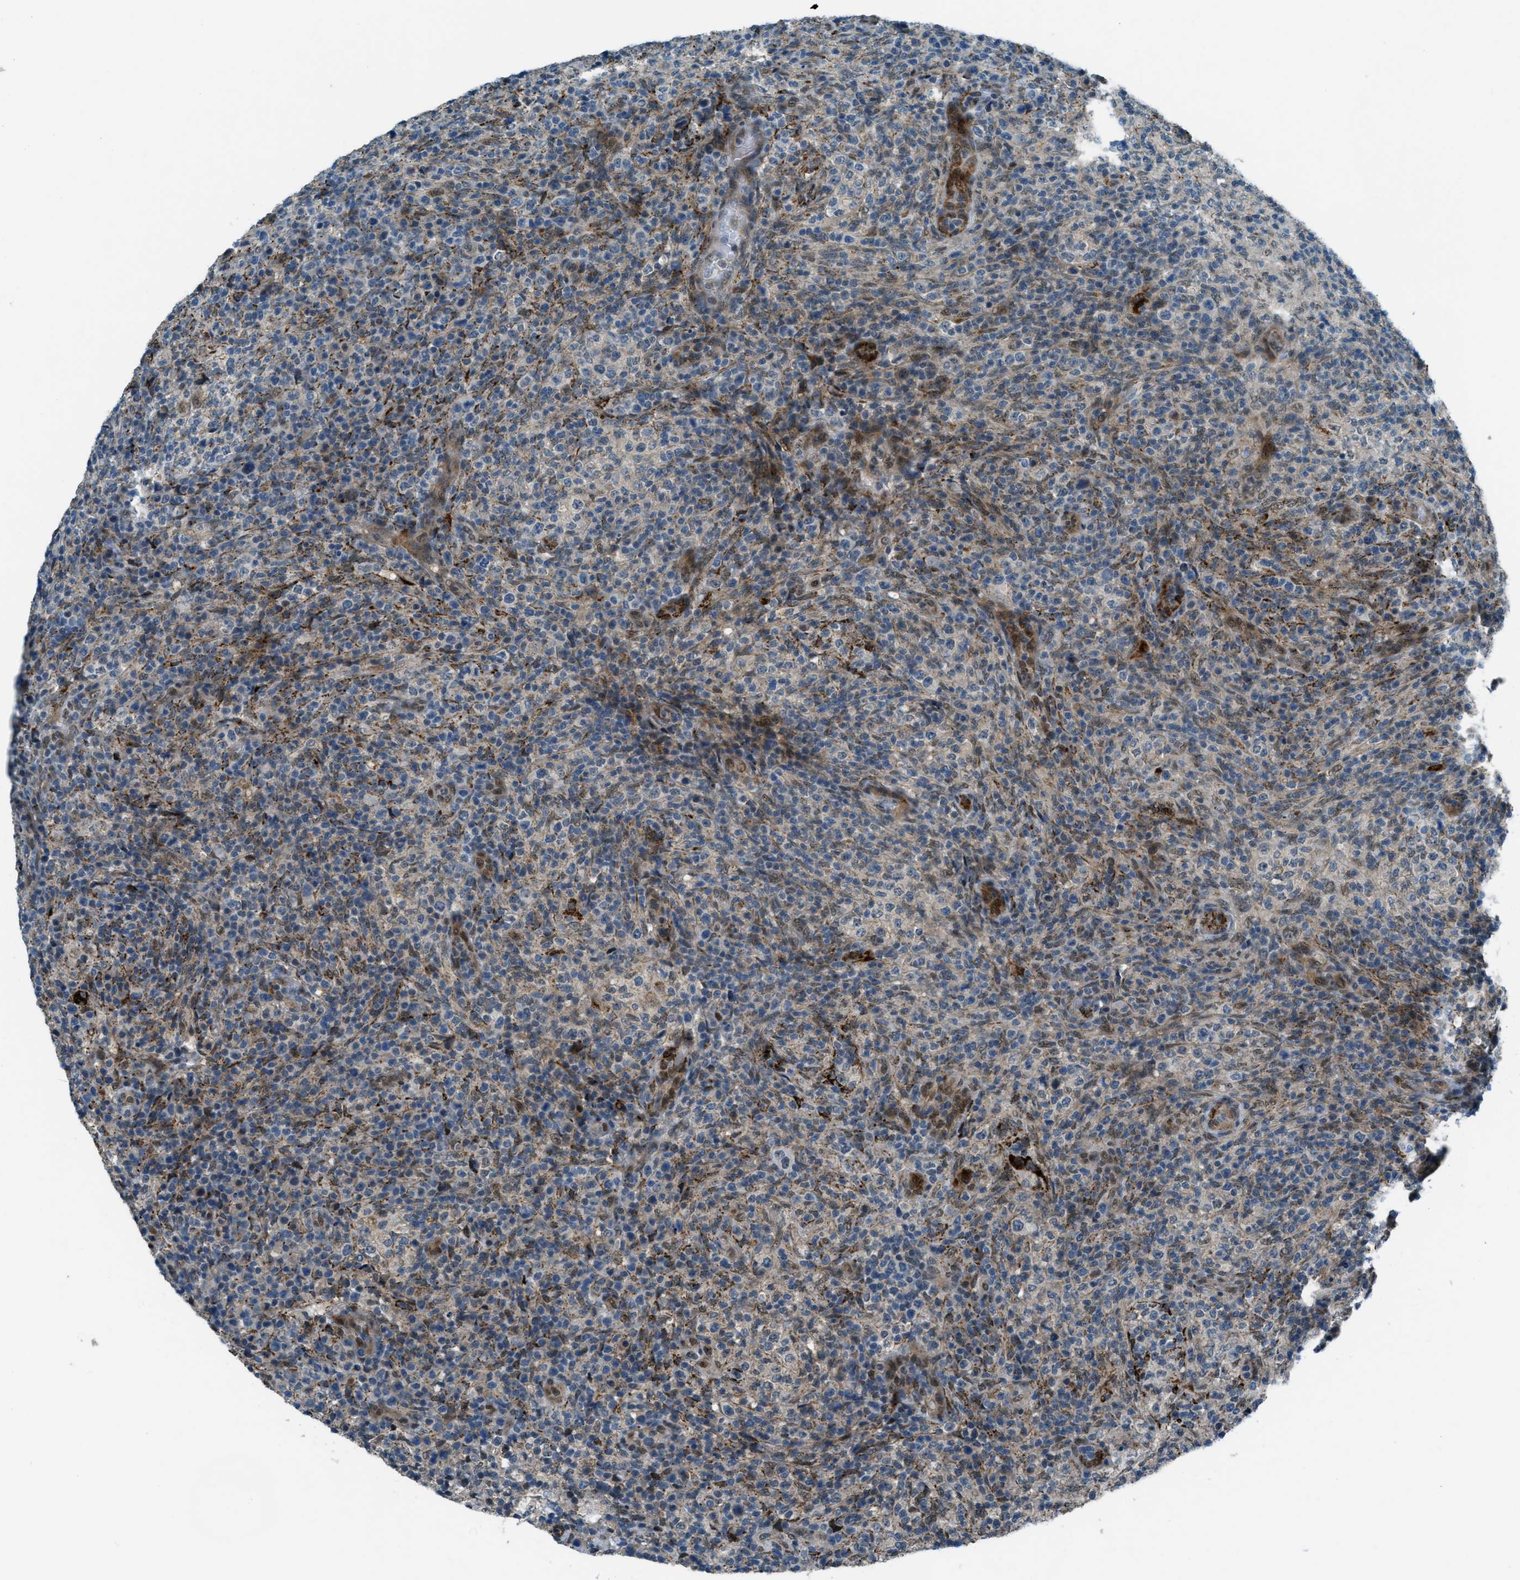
{"staining": {"intensity": "weak", "quantity": "25%-75%", "location": "cytoplasmic/membranous"}, "tissue": "lymphoma", "cell_type": "Tumor cells", "image_type": "cancer", "snomed": [{"axis": "morphology", "description": "Malignant lymphoma, non-Hodgkin's type, High grade"}, {"axis": "topography", "description": "Lymph node"}], "caption": "Tumor cells exhibit low levels of weak cytoplasmic/membranous positivity in approximately 25%-75% of cells in malignant lymphoma, non-Hodgkin's type (high-grade).", "gene": "NPEPL1", "patient": {"sex": "female", "age": 76}}